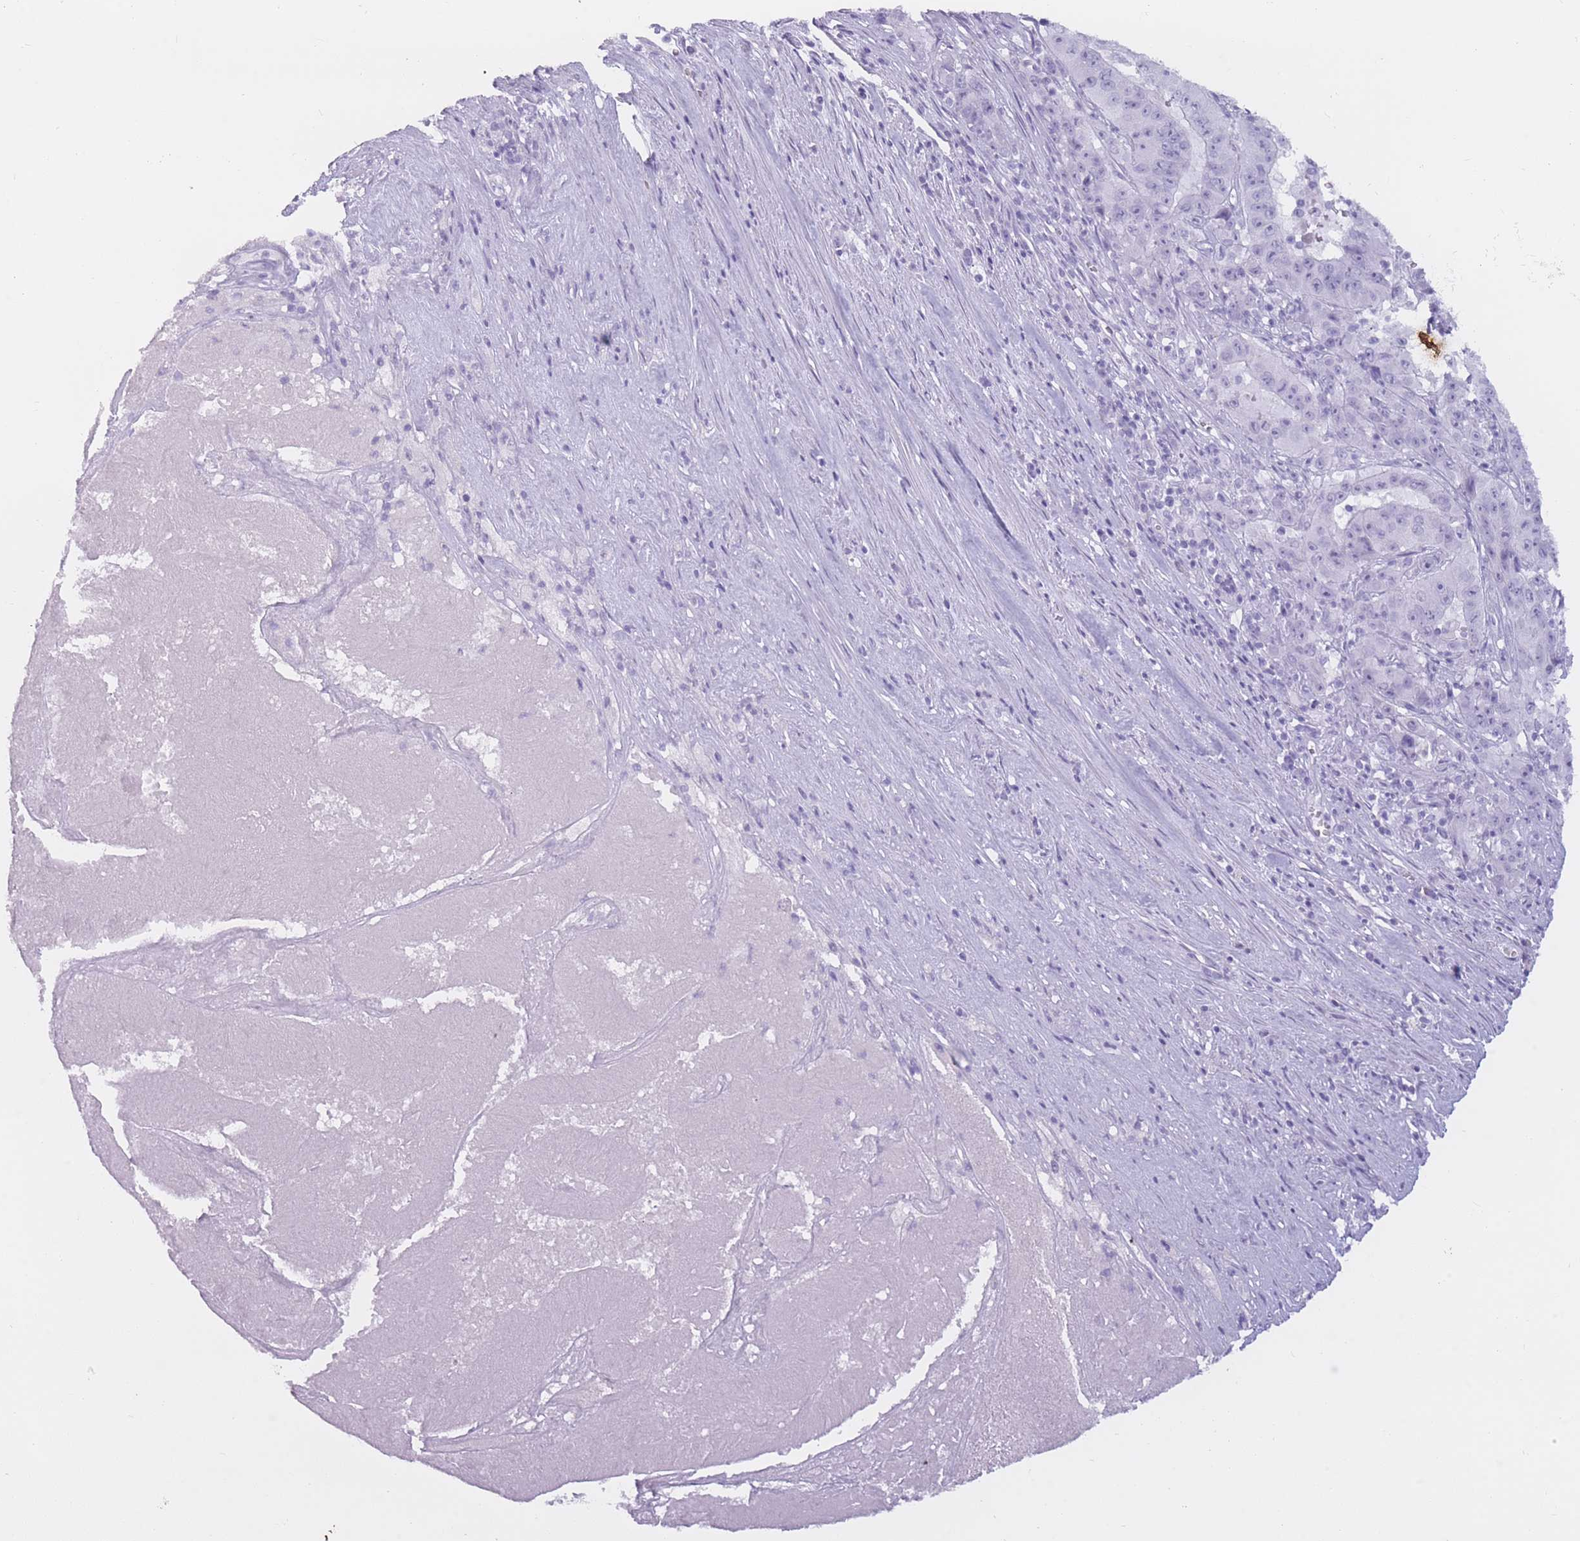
{"staining": {"intensity": "negative", "quantity": "none", "location": "none"}, "tissue": "pancreatic cancer", "cell_type": "Tumor cells", "image_type": "cancer", "snomed": [{"axis": "morphology", "description": "Adenocarcinoma, NOS"}, {"axis": "topography", "description": "Pancreas"}], "caption": "An image of human pancreatic adenocarcinoma is negative for staining in tumor cells.", "gene": "PNMA3", "patient": {"sex": "male", "age": 63}}